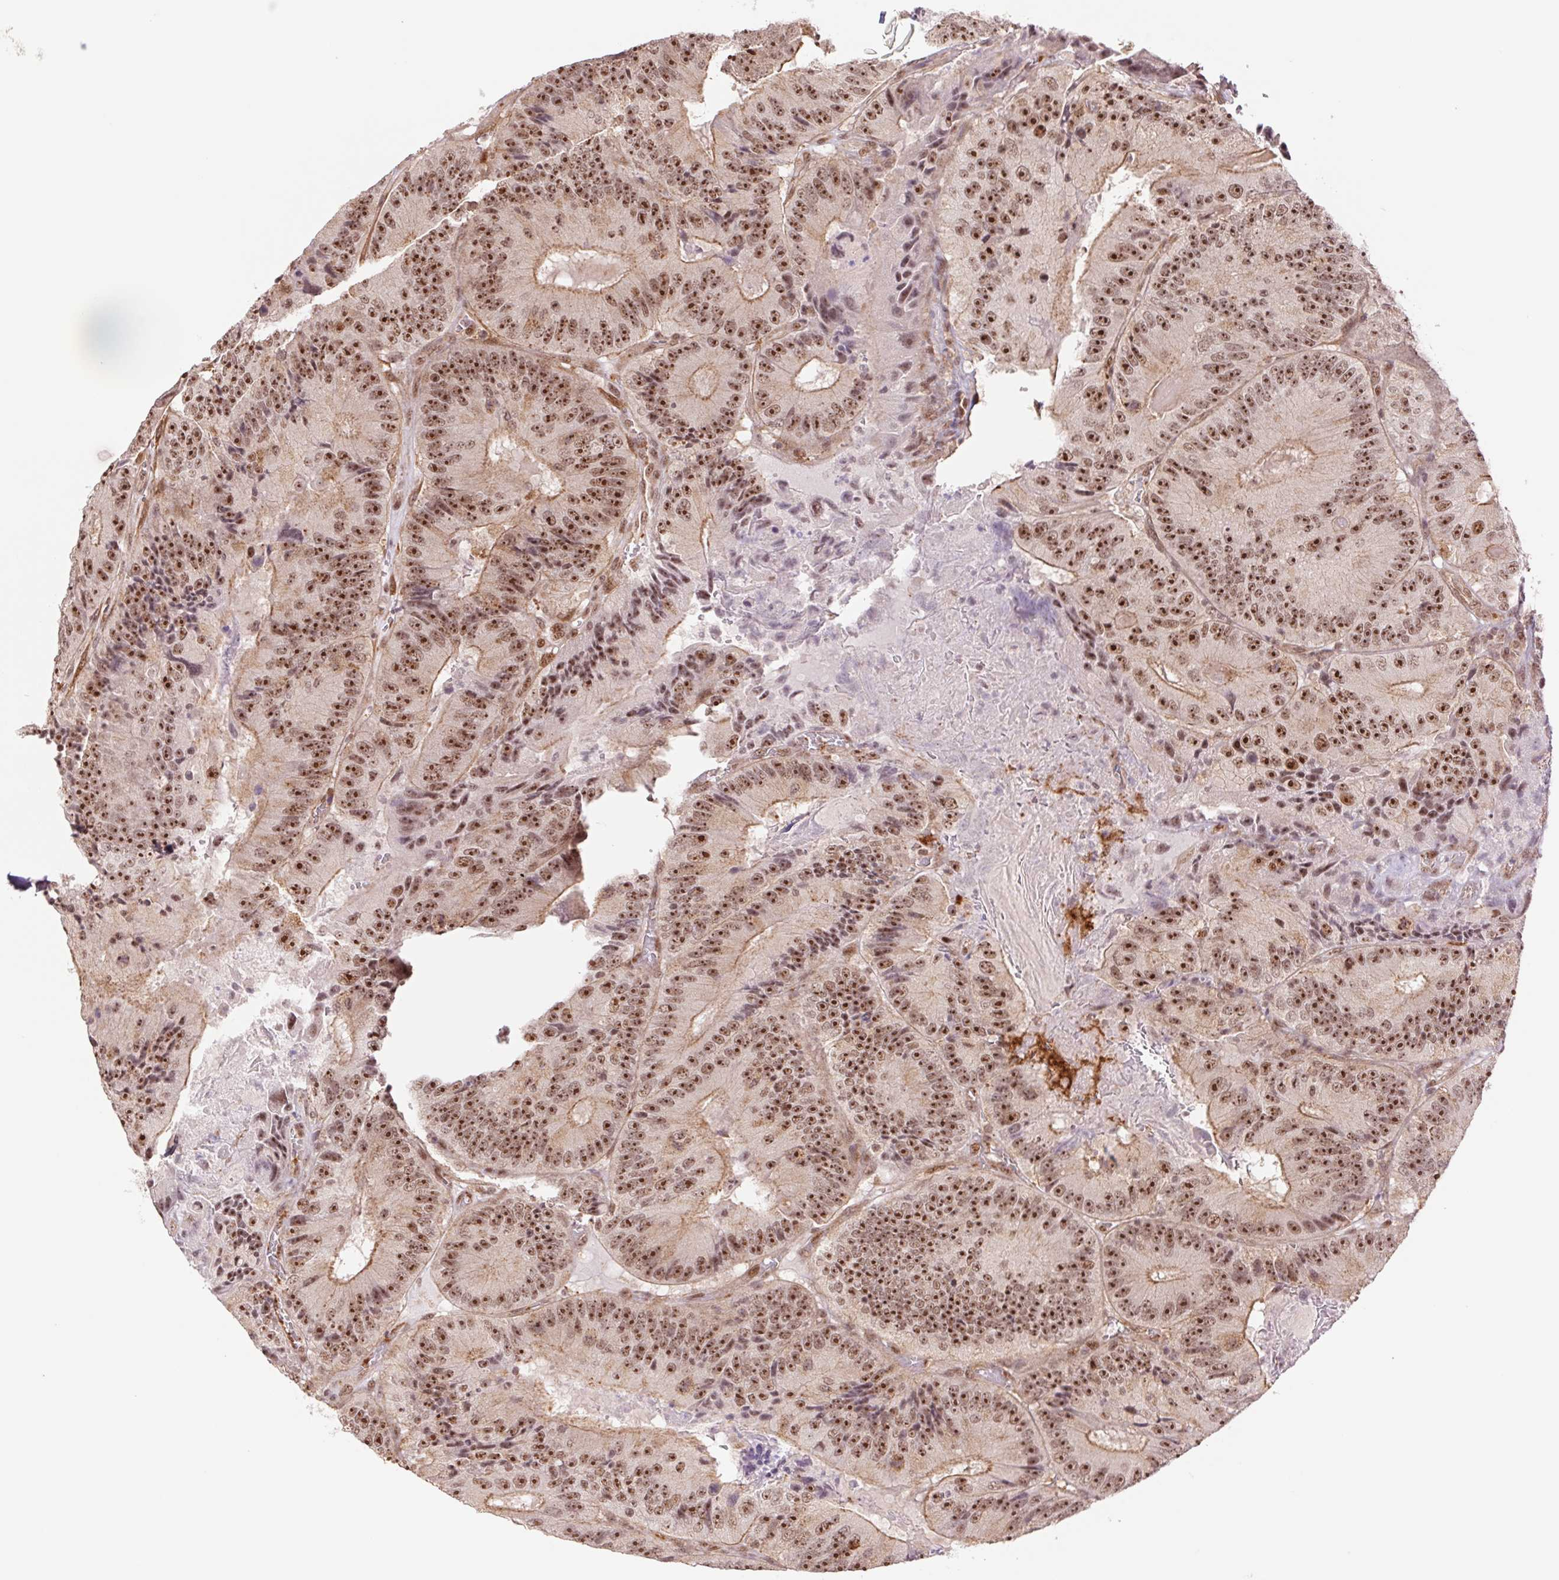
{"staining": {"intensity": "strong", "quantity": ">75%", "location": "cytoplasmic/membranous,nuclear"}, "tissue": "colorectal cancer", "cell_type": "Tumor cells", "image_type": "cancer", "snomed": [{"axis": "morphology", "description": "Adenocarcinoma, NOS"}, {"axis": "topography", "description": "Colon"}], "caption": "Protein staining of adenocarcinoma (colorectal) tissue shows strong cytoplasmic/membranous and nuclear positivity in about >75% of tumor cells. (DAB IHC, brown staining for protein, blue staining for nuclei).", "gene": "CWC25", "patient": {"sex": "female", "age": 86}}